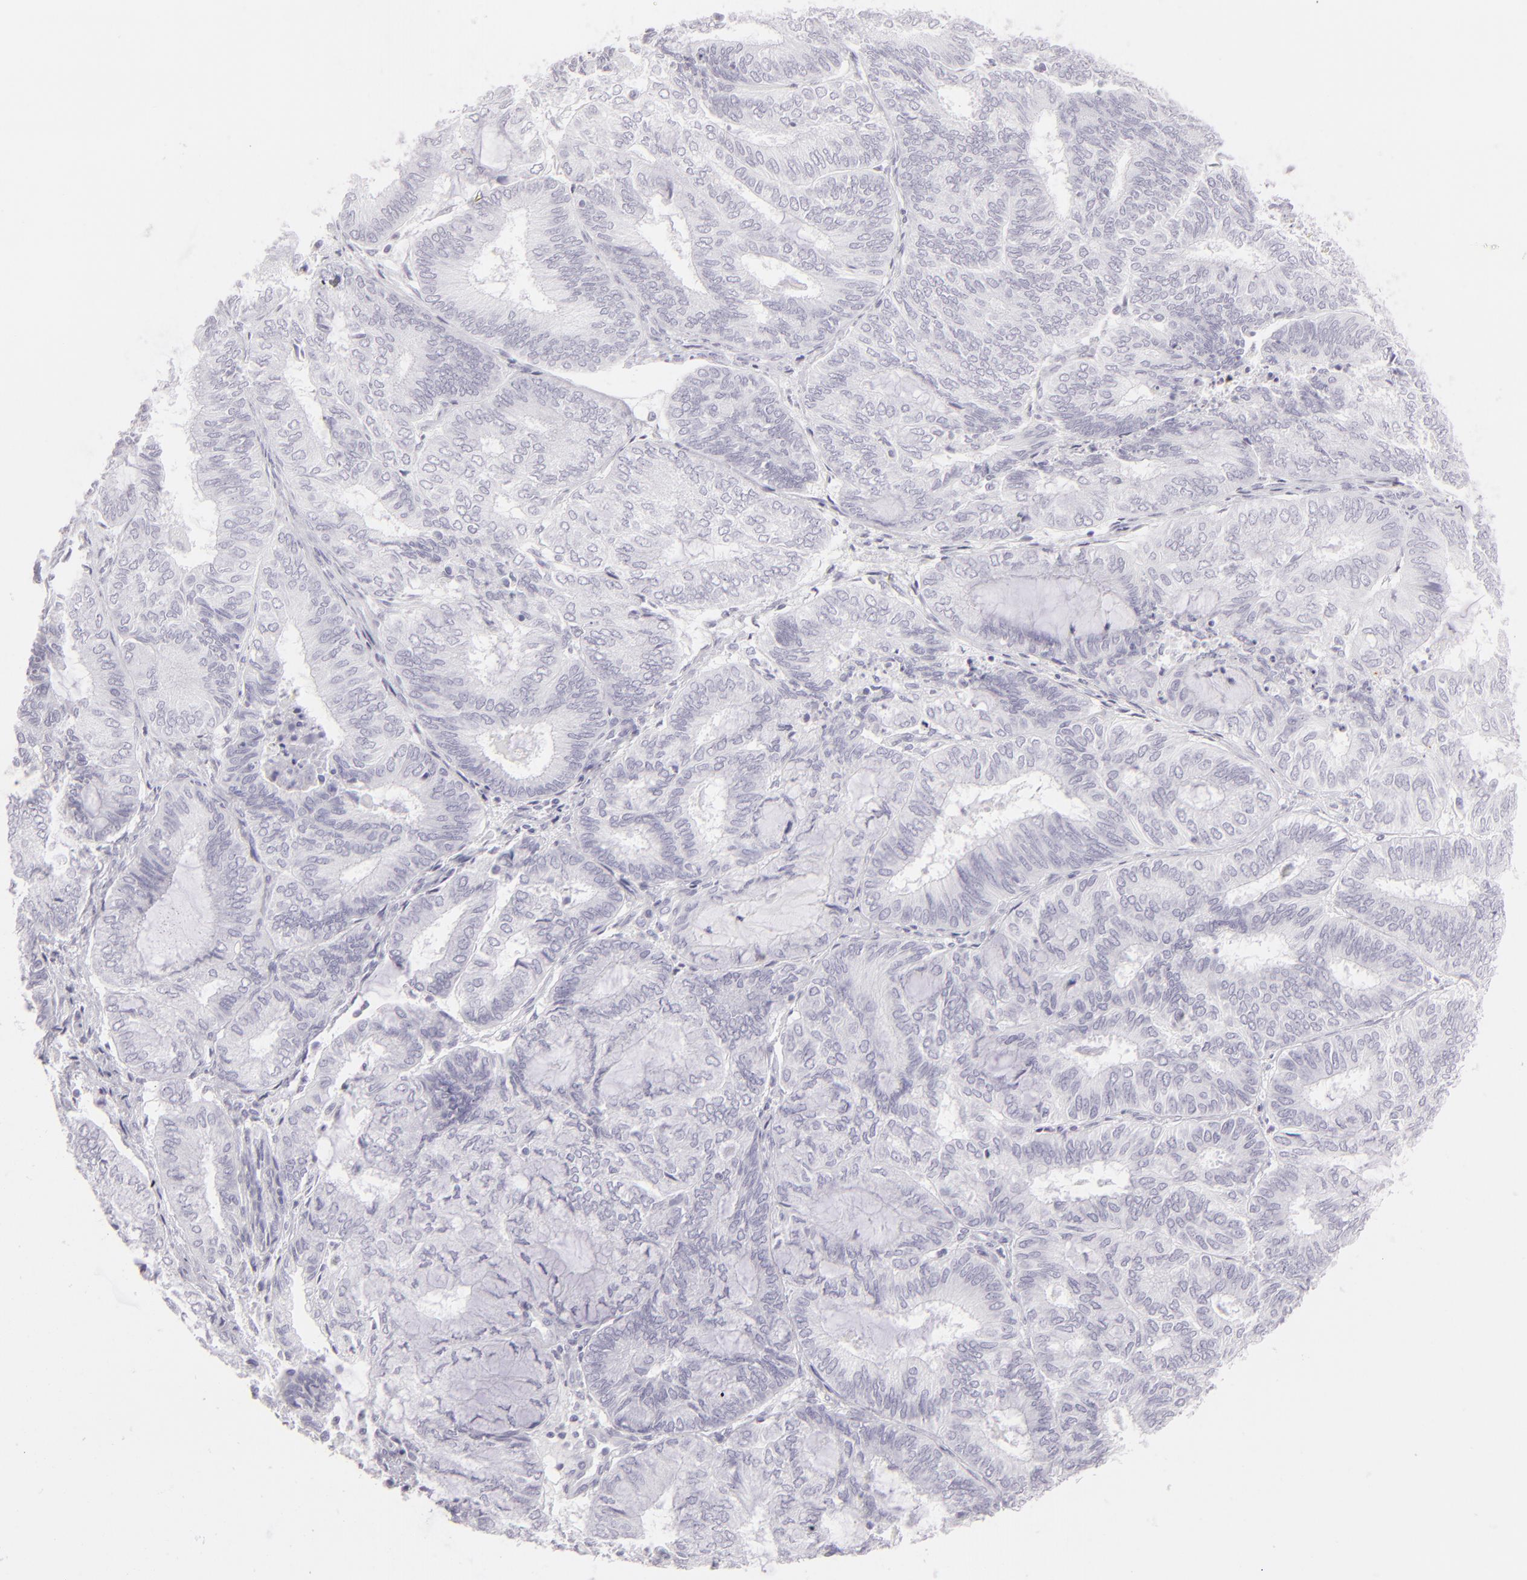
{"staining": {"intensity": "negative", "quantity": "none", "location": "none"}, "tissue": "endometrial cancer", "cell_type": "Tumor cells", "image_type": "cancer", "snomed": [{"axis": "morphology", "description": "Adenocarcinoma, NOS"}, {"axis": "topography", "description": "Endometrium"}], "caption": "Protein analysis of endometrial adenocarcinoma demonstrates no significant positivity in tumor cells.", "gene": "FLG", "patient": {"sex": "female", "age": 59}}